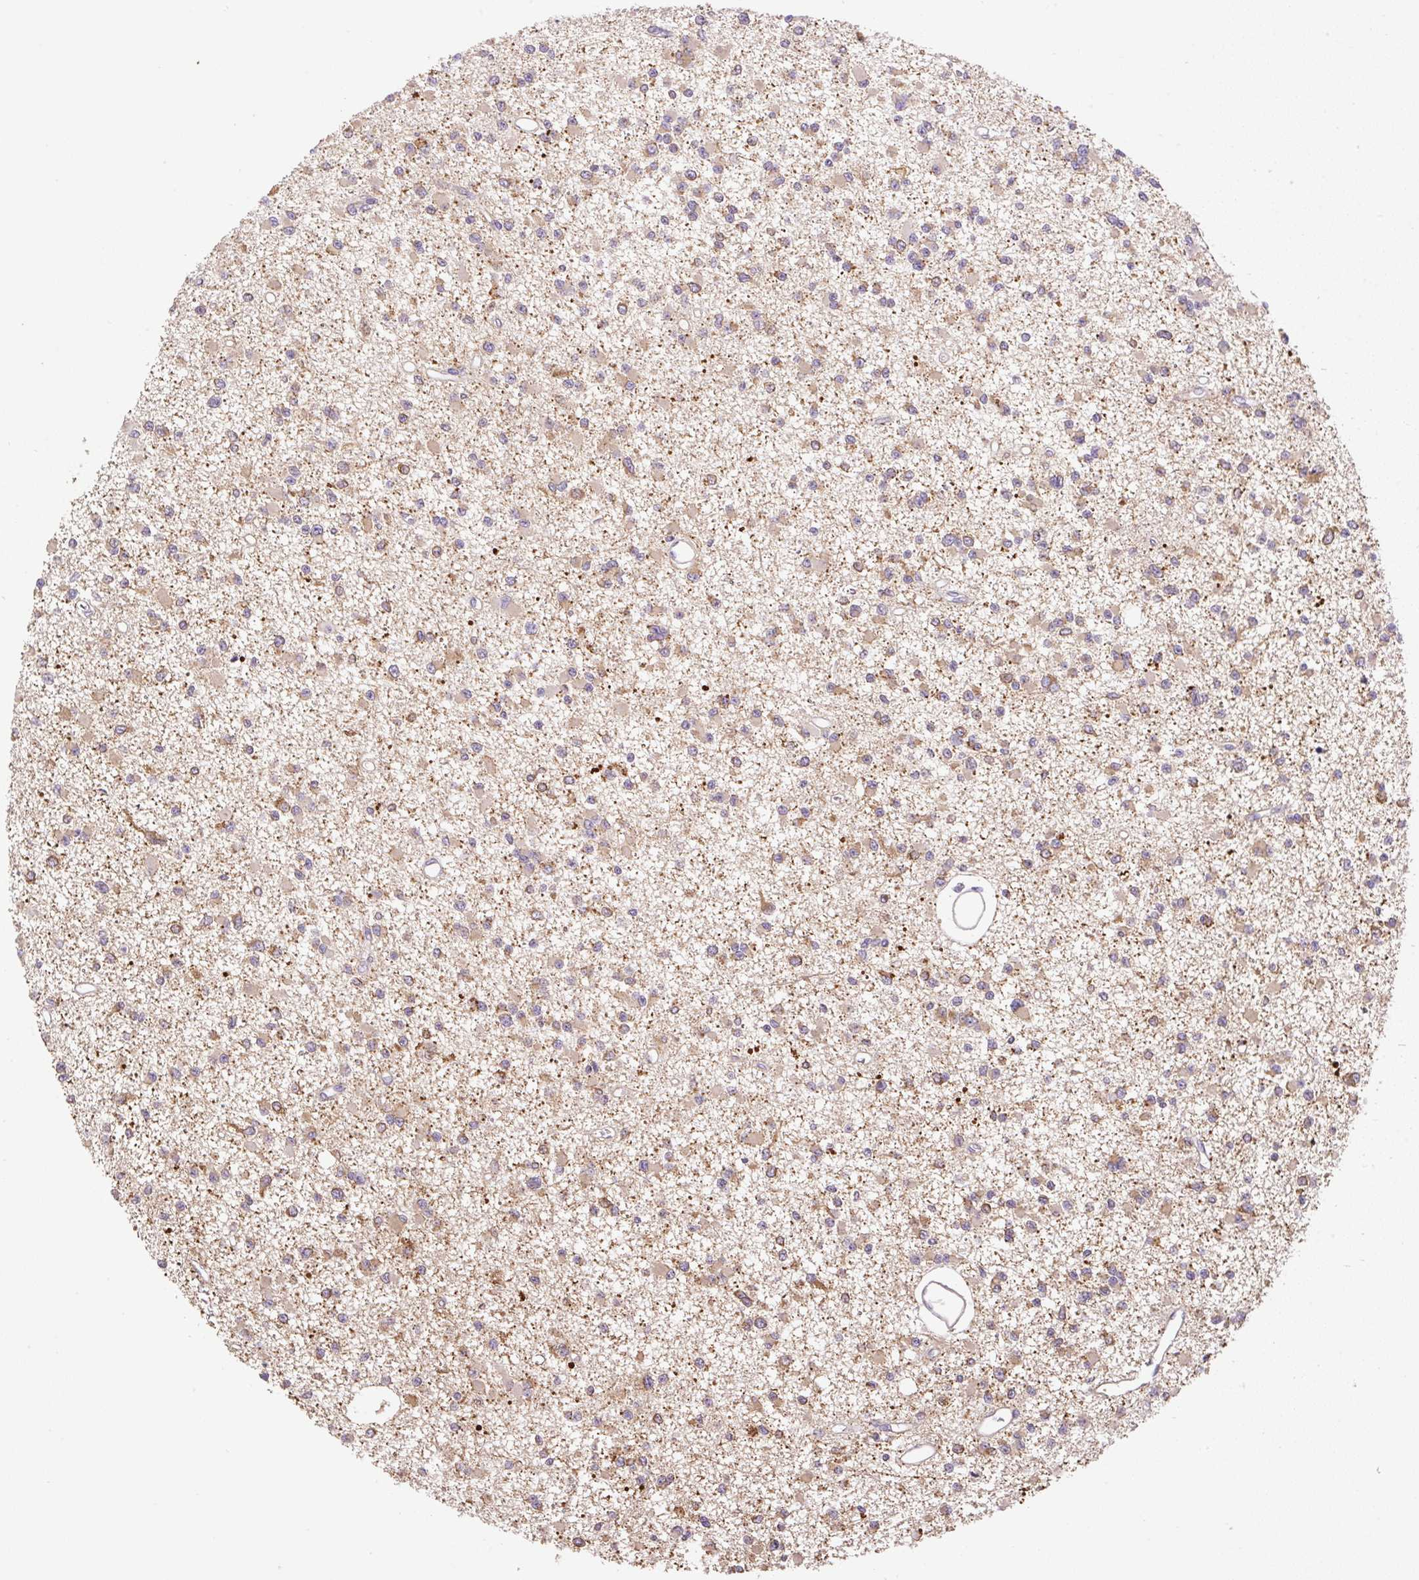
{"staining": {"intensity": "weak", "quantity": ">75%", "location": "cytoplasmic/membranous"}, "tissue": "glioma", "cell_type": "Tumor cells", "image_type": "cancer", "snomed": [{"axis": "morphology", "description": "Glioma, malignant, Low grade"}, {"axis": "topography", "description": "Brain"}], "caption": "Protein expression by immunohistochemistry demonstrates weak cytoplasmic/membranous expression in approximately >75% of tumor cells in glioma. (DAB IHC with brightfield microscopy, high magnification).", "gene": "COX8A", "patient": {"sex": "female", "age": 22}}